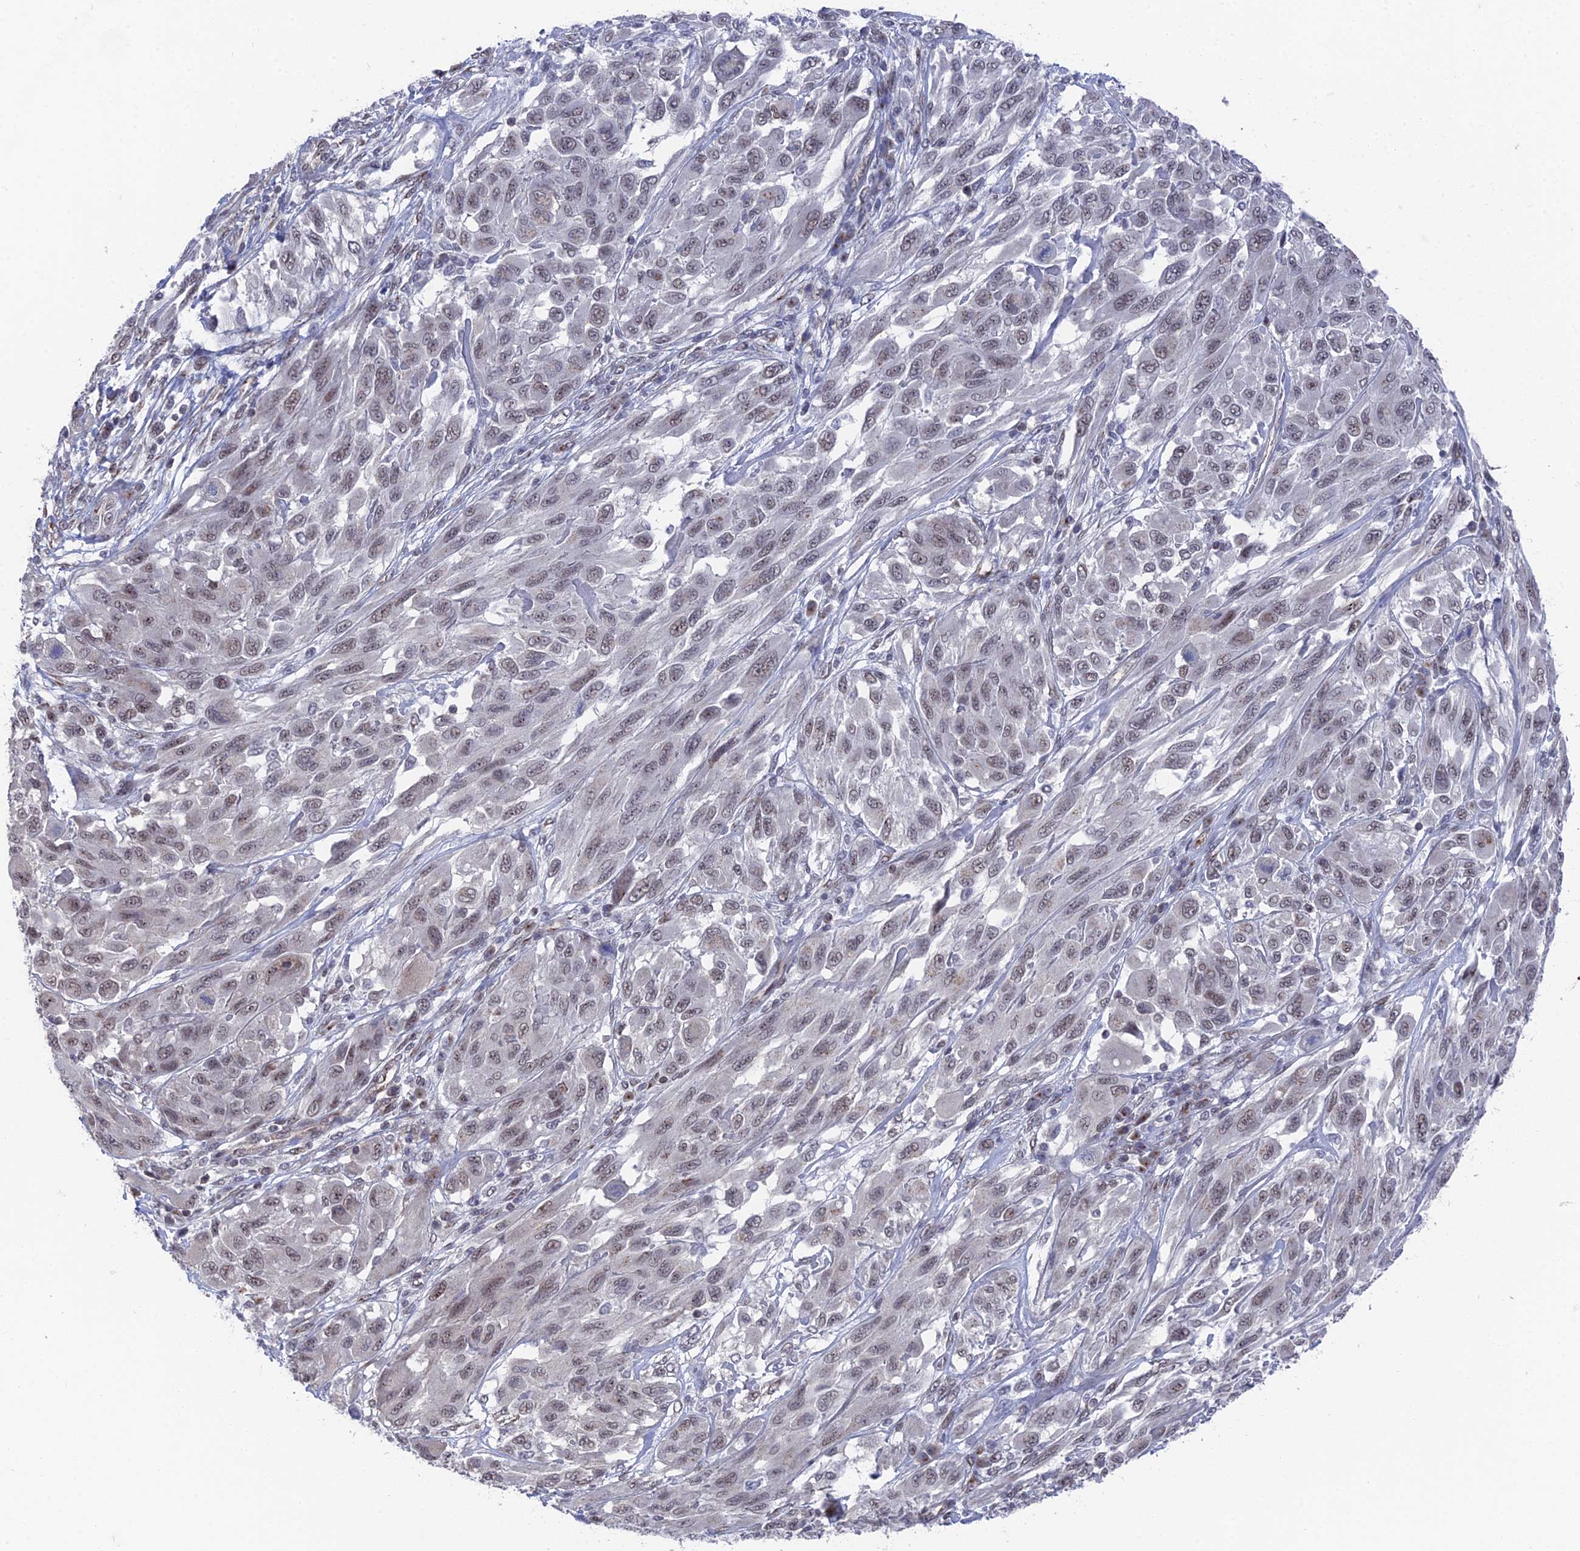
{"staining": {"intensity": "weak", "quantity": "25%-75%", "location": "nuclear"}, "tissue": "melanoma", "cell_type": "Tumor cells", "image_type": "cancer", "snomed": [{"axis": "morphology", "description": "Malignant melanoma, NOS"}, {"axis": "topography", "description": "Skin"}], "caption": "A photomicrograph showing weak nuclear positivity in about 25%-75% of tumor cells in melanoma, as visualized by brown immunohistochemical staining.", "gene": "FHIP2A", "patient": {"sex": "female", "age": 91}}